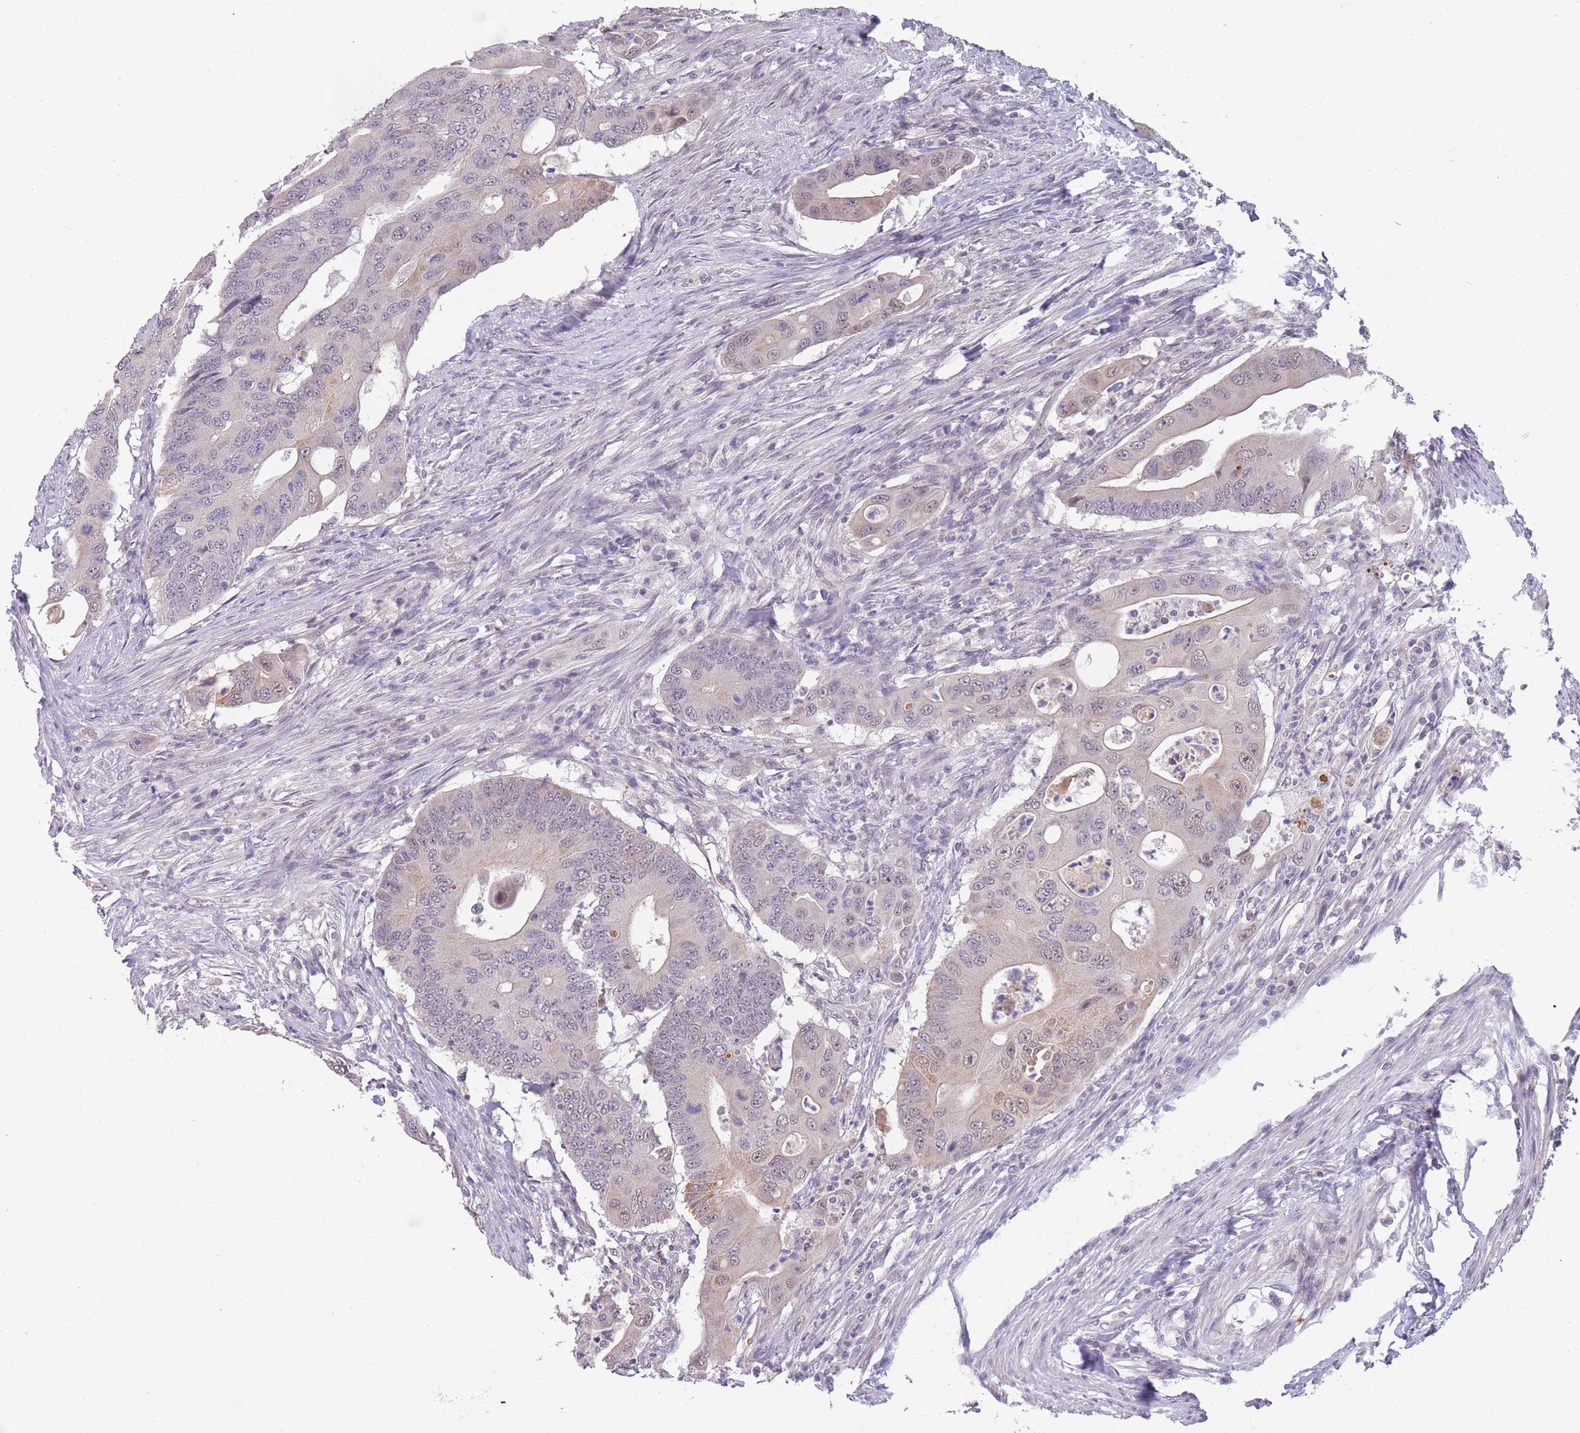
{"staining": {"intensity": "weak", "quantity": "<25%", "location": "cytoplasmic/membranous"}, "tissue": "colorectal cancer", "cell_type": "Tumor cells", "image_type": "cancer", "snomed": [{"axis": "morphology", "description": "Adenocarcinoma, NOS"}, {"axis": "topography", "description": "Colon"}], "caption": "Immunohistochemical staining of human colorectal cancer (adenocarcinoma) shows no significant staining in tumor cells. (Stains: DAB IHC with hematoxylin counter stain, Microscopy: brightfield microscopy at high magnification).", "gene": "GOLGA6L25", "patient": {"sex": "male", "age": 71}}